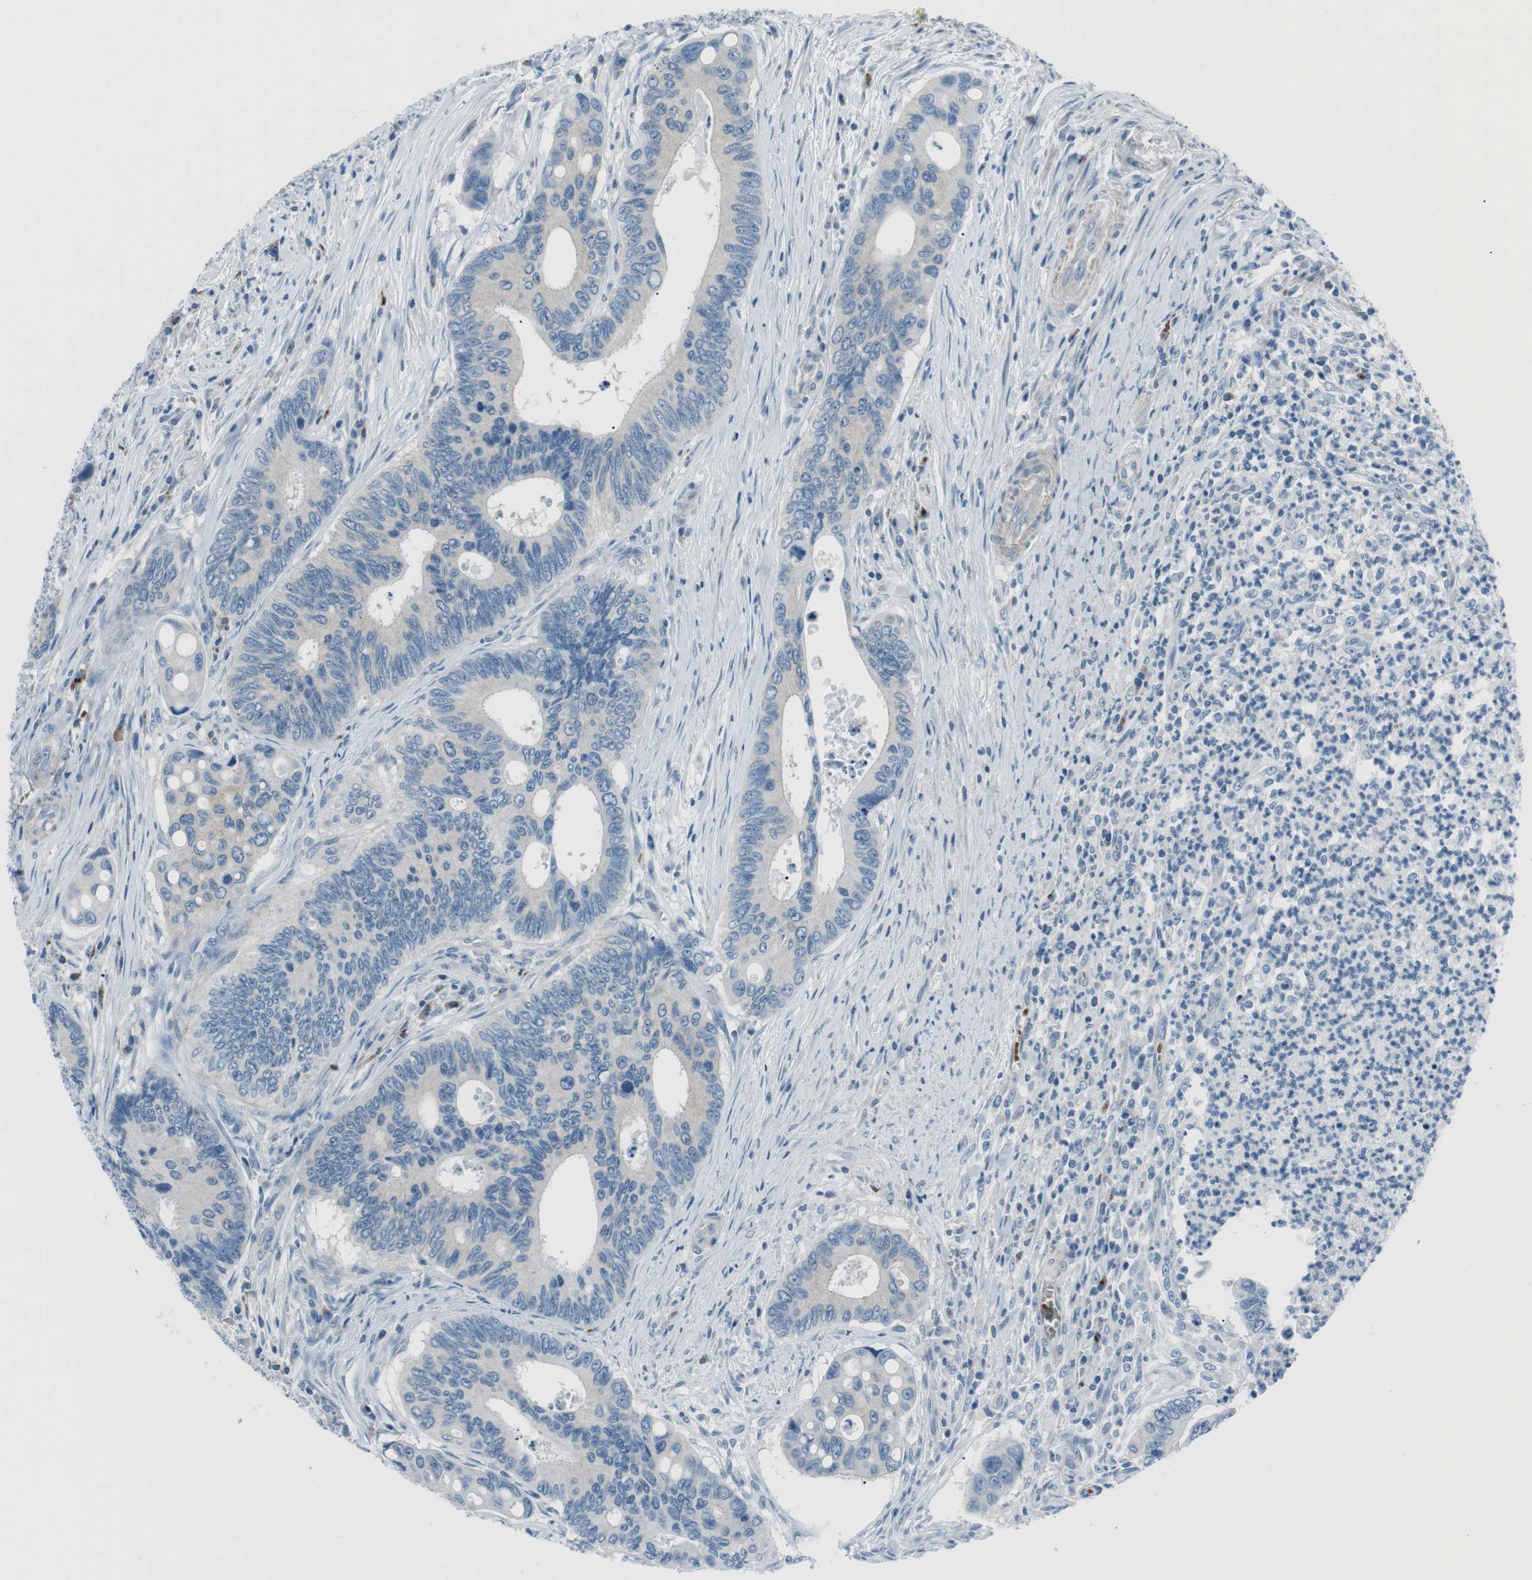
{"staining": {"intensity": "negative", "quantity": "none", "location": "none"}, "tissue": "colorectal cancer", "cell_type": "Tumor cells", "image_type": "cancer", "snomed": [{"axis": "morphology", "description": "Inflammation, NOS"}, {"axis": "morphology", "description": "Adenocarcinoma, NOS"}, {"axis": "topography", "description": "Colon"}], "caption": "Immunohistochemistry histopathology image of colorectal cancer (adenocarcinoma) stained for a protein (brown), which demonstrates no positivity in tumor cells. Nuclei are stained in blue.", "gene": "ST6GAL1", "patient": {"sex": "male", "age": 72}}